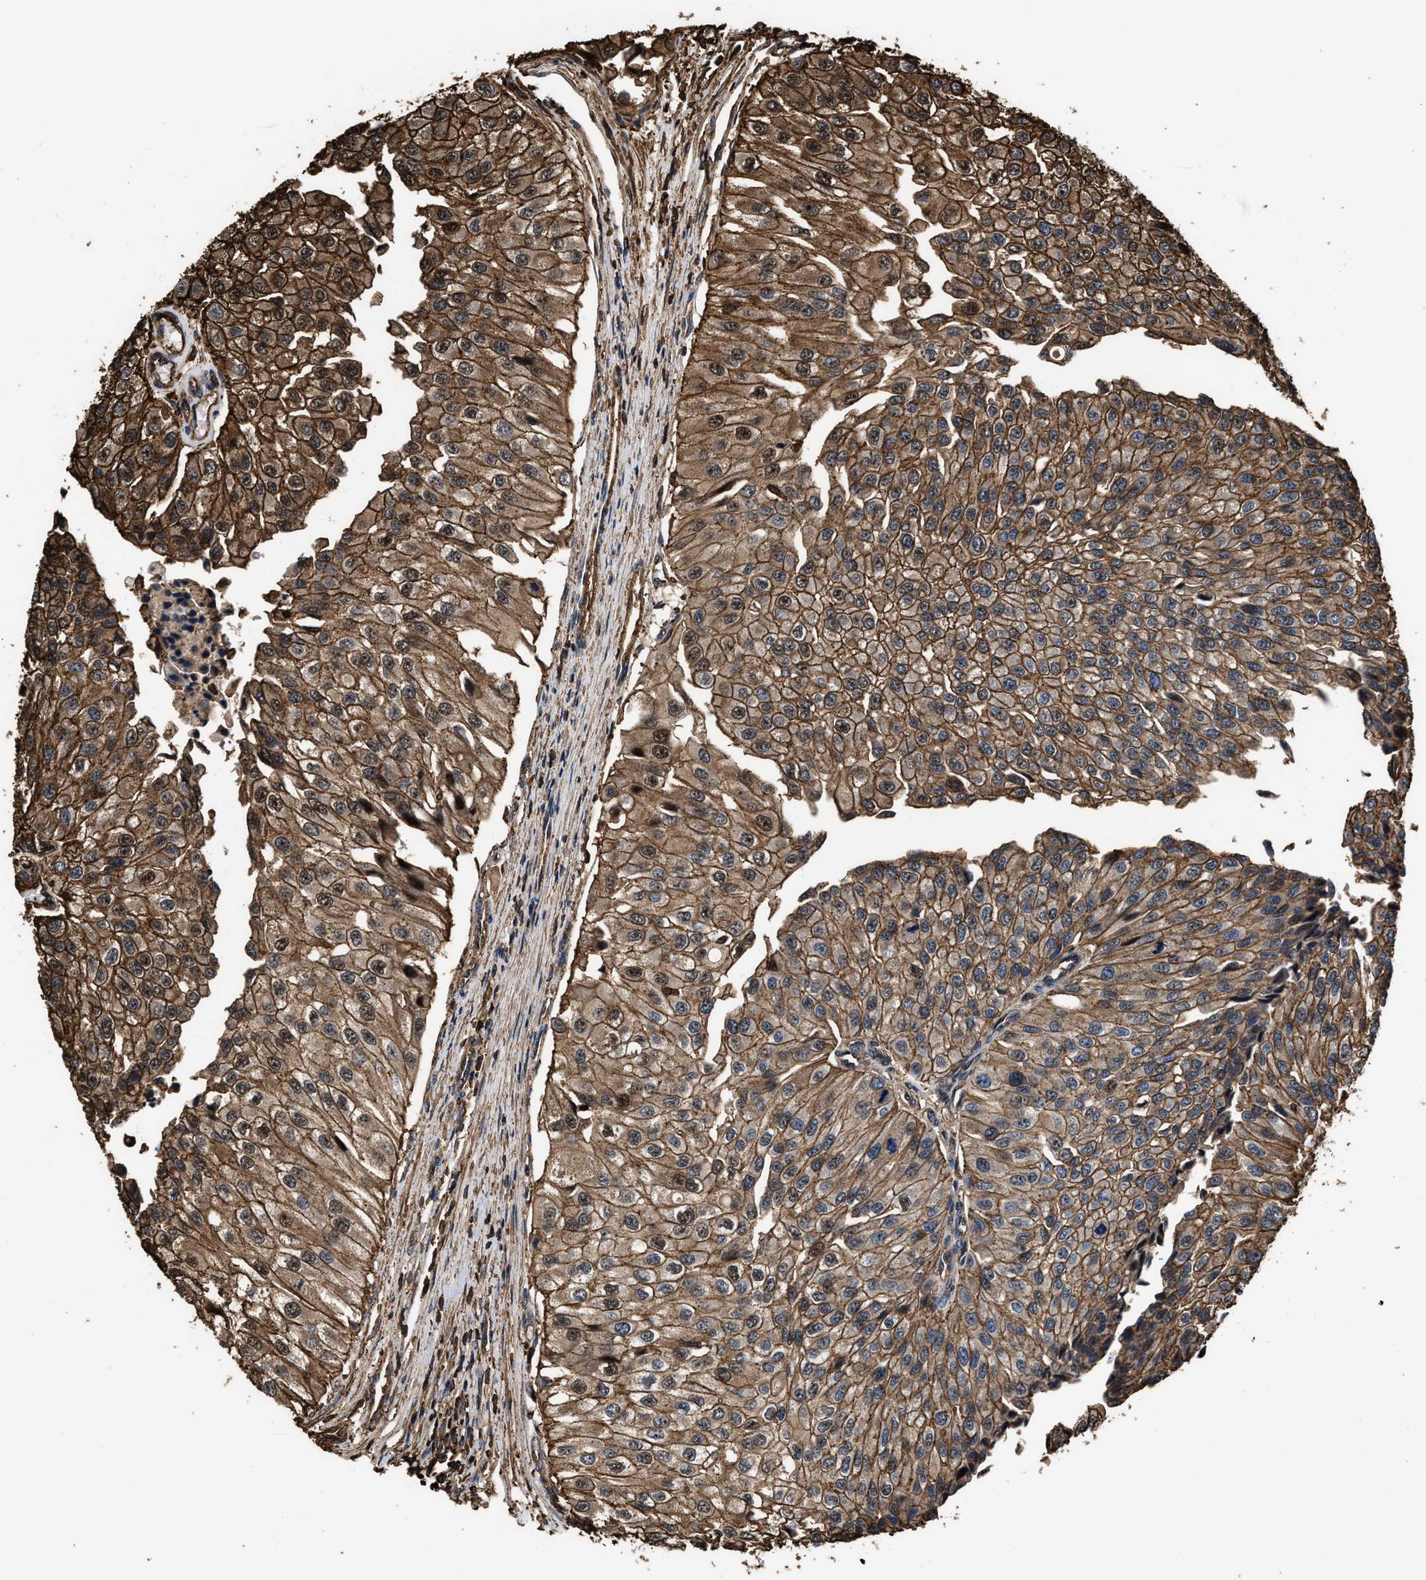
{"staining": {"intensity": "moderate", "quantity": ">75%", "location": "cytoplasmic/membranous,nuclear"}, "tissue": "urothelial cancer", "cell_type": "Tumor cells", "image_type": "cancer", "snomed": [{"axis": "morphology", "description": "Urothelial carcinoma, High grade"}, {"axis": "topography", "description": "Kidney"}, {"axis": "topography", "description": "Urinary bladder"}], "caption": "Immunohistochemical staining of urothelial cancer reveals medium levels of moderate cytoplasmic/membranous and nuclear staining in about >75% of tumor cells.", "gene": "KBTBD2", "patient": {"sex": "male", "age": 77}}